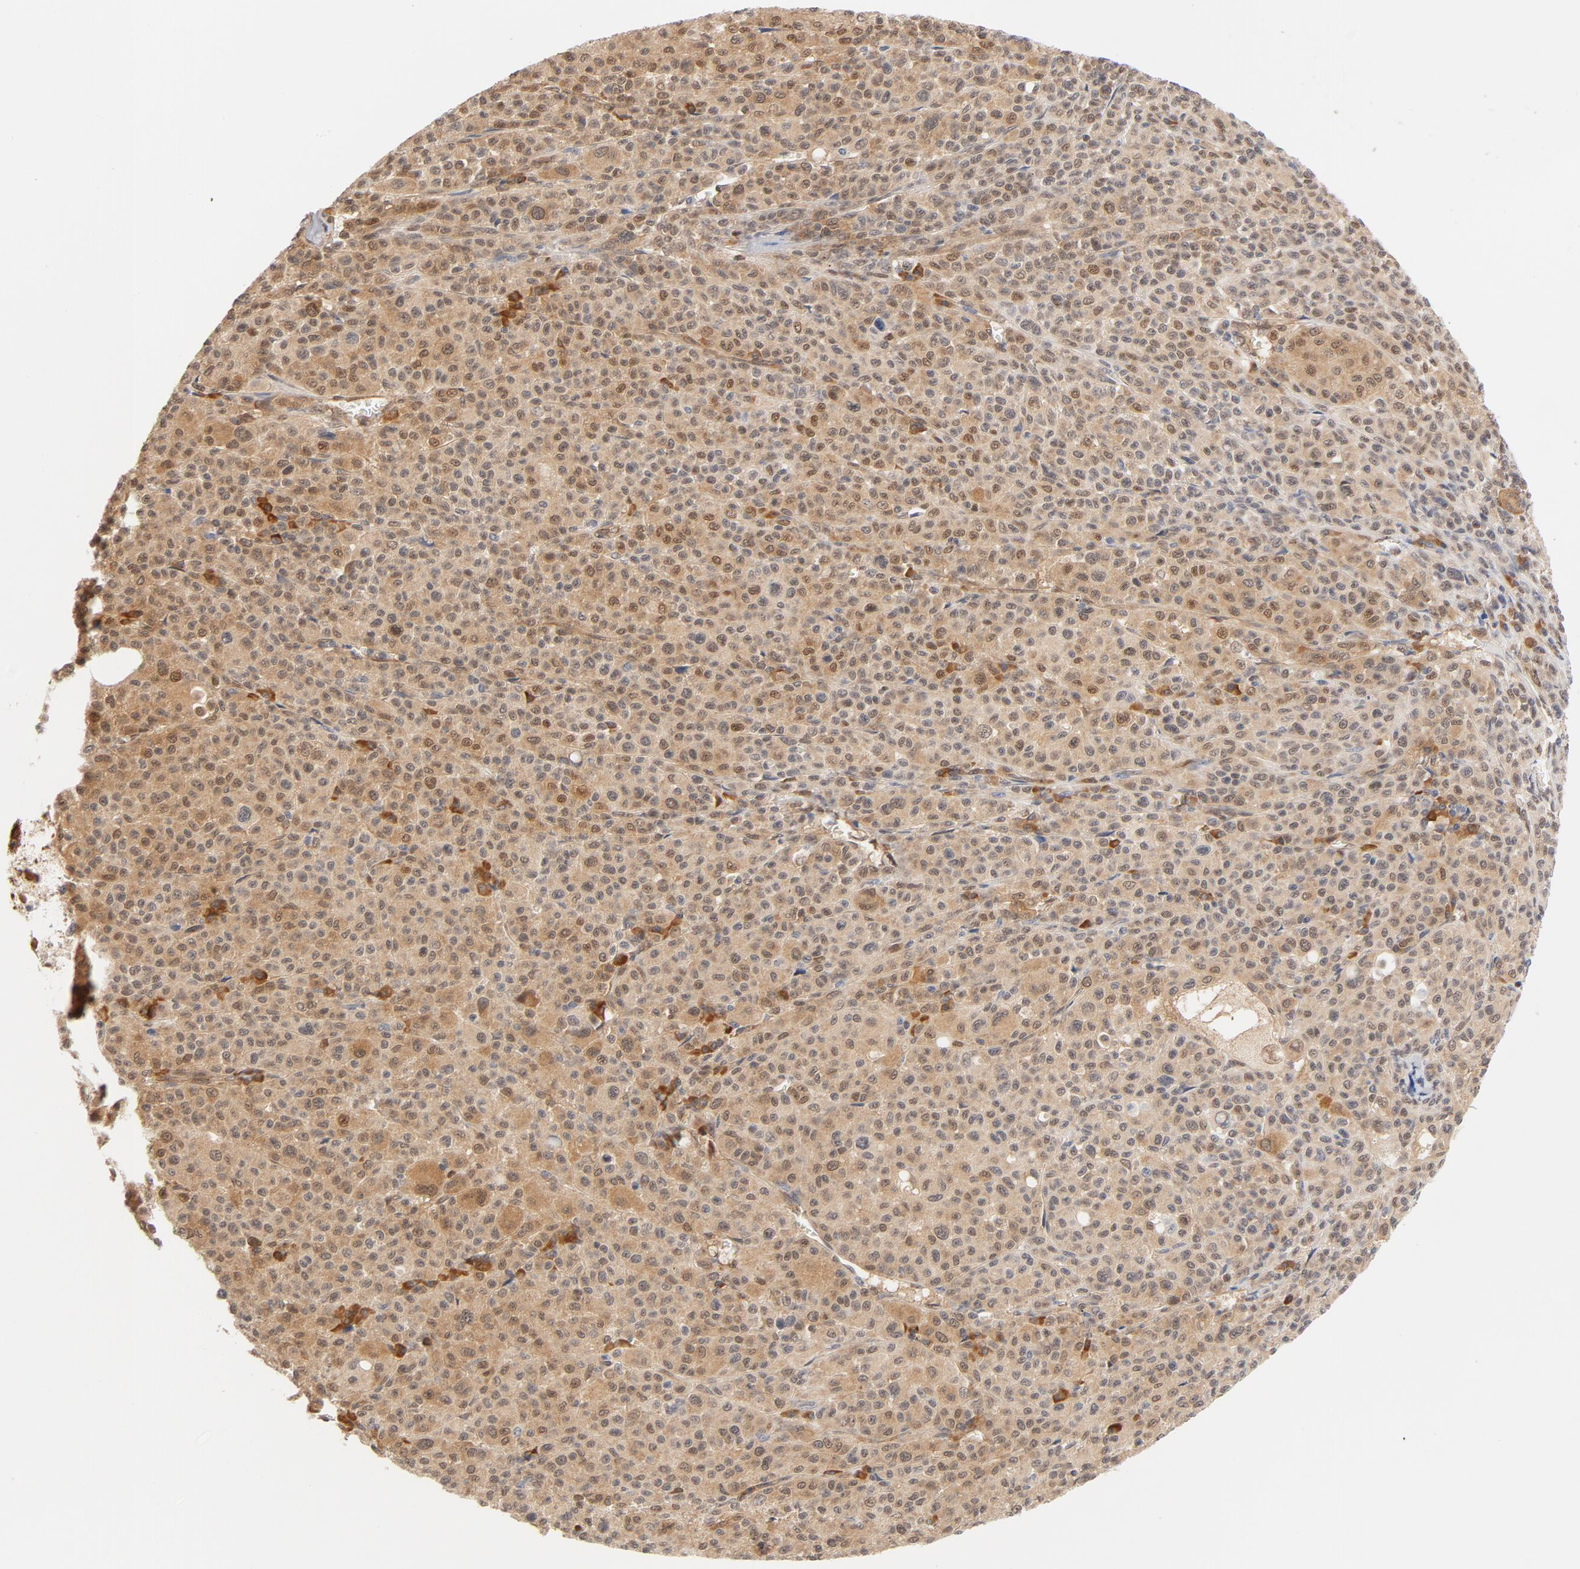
{"staining": {"intensity": "moderate", "quantity": ">75%", "location": "cytoplasmic/membranous"}, "tissue": "melanoma", "cell_type": "Tumor cells", "image_type": "cancer", "snomed": [{"axis": "morphology", "description": "Malignant melanoma, Metastatic site"}, {"axis": "topography", "description": "Skin"}], "caption": "Human melanoma stained for a protein (brown) demonstrates moderate cytoplasmic/membranous positive staining in about >75% of tumor cells.", "gene": "EIF4E", "patient": {"sex": "female", "age": 74}}